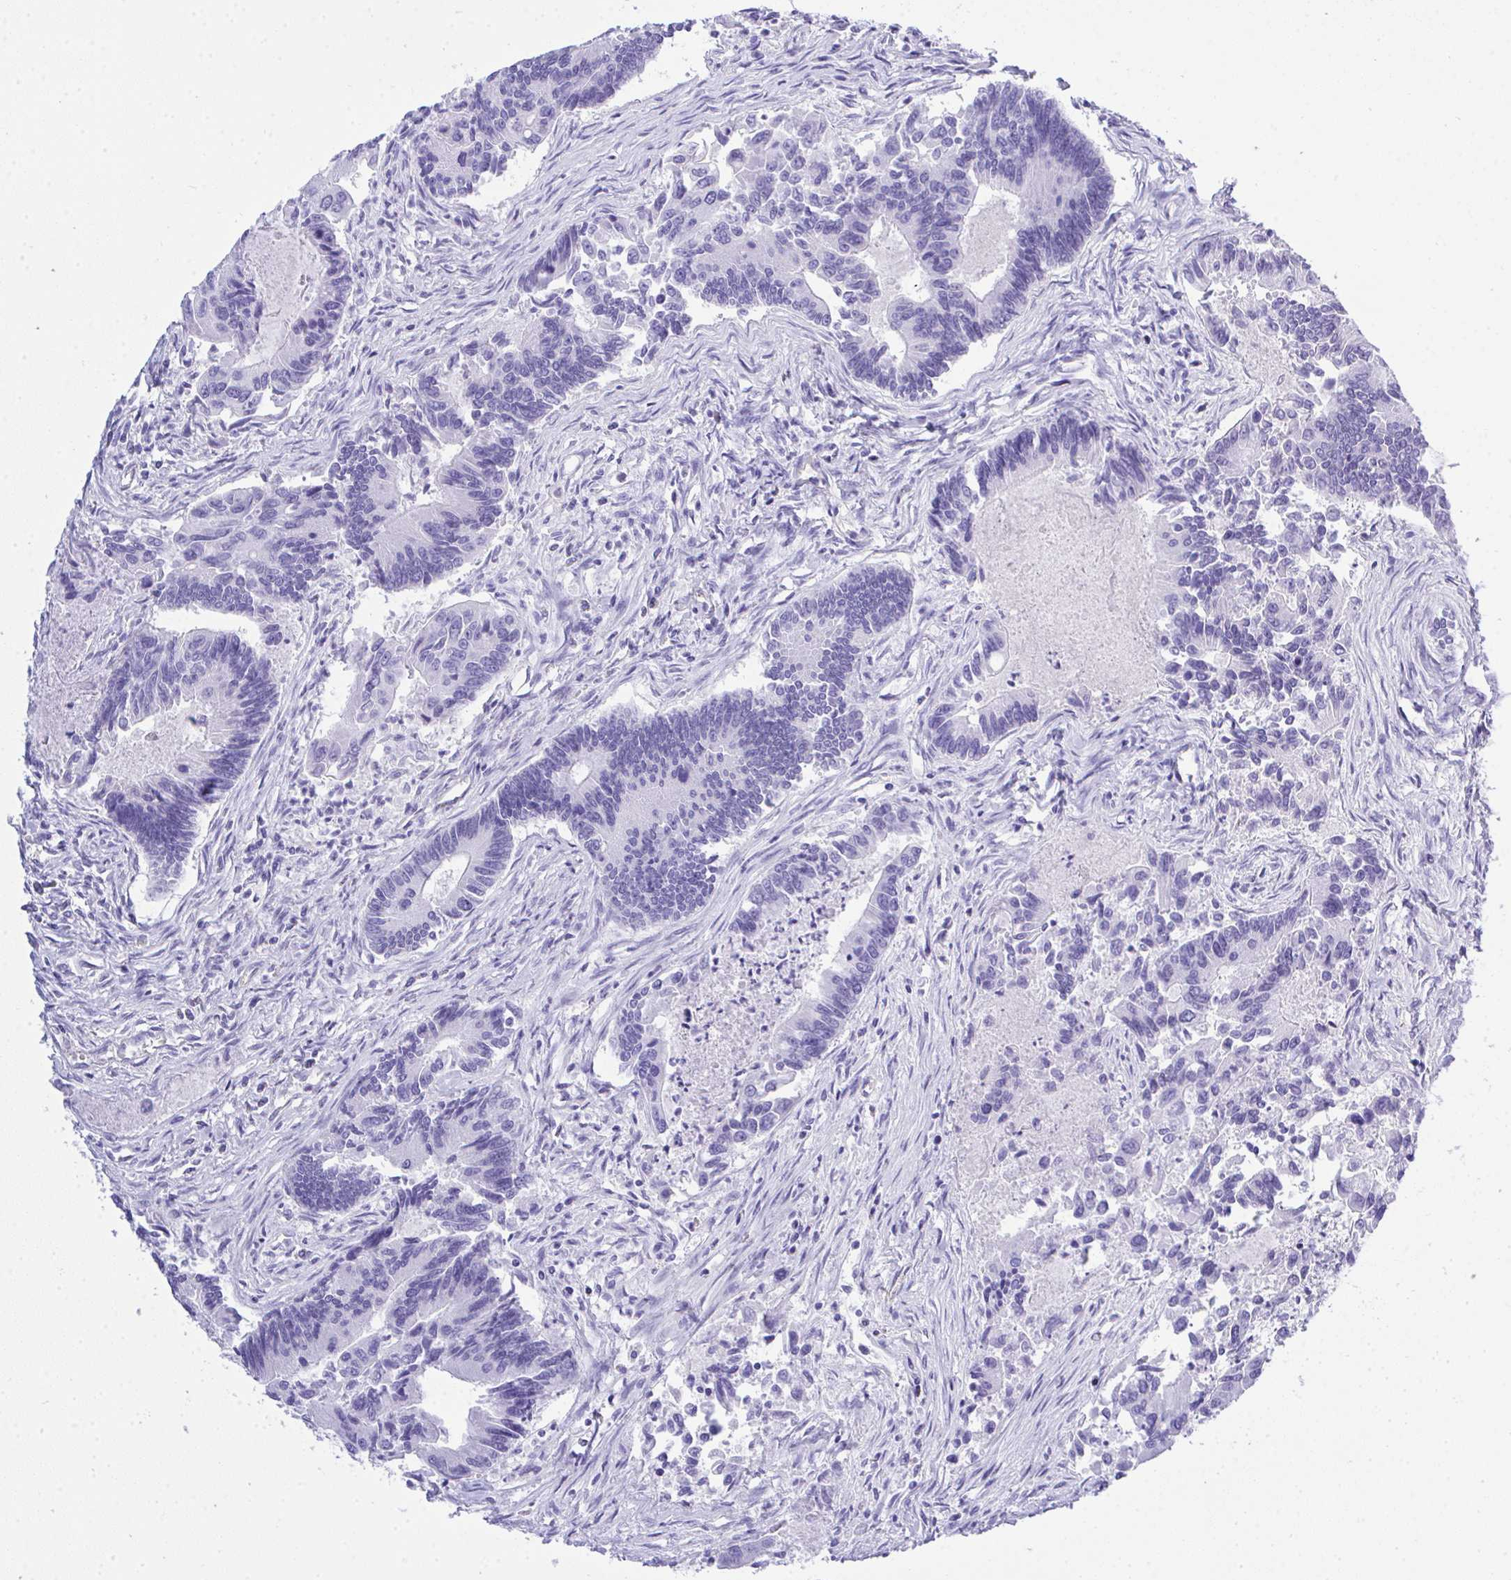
{"staining": {"intensity": "negative", "quantity": "none", "location": "none"}, "tissue": "colorectal cancer", "cell_type": "Tumor cells", "image_type": "cancer", "snomed": [{"axis": "morphology", "description": "Adenocarcinoma, NOS"}, {"axis": "topography", "description": "Colon"}], "caption": "The immunohistochemistry histopathology image has no significant expression in tumor cells of adenocarcinoma (colorectal) tissue. (DAB immunohistochemistry (IHC), high magnification).", "gene": "AKR1D1", "patient": {"sex": "female", "age": 67}}